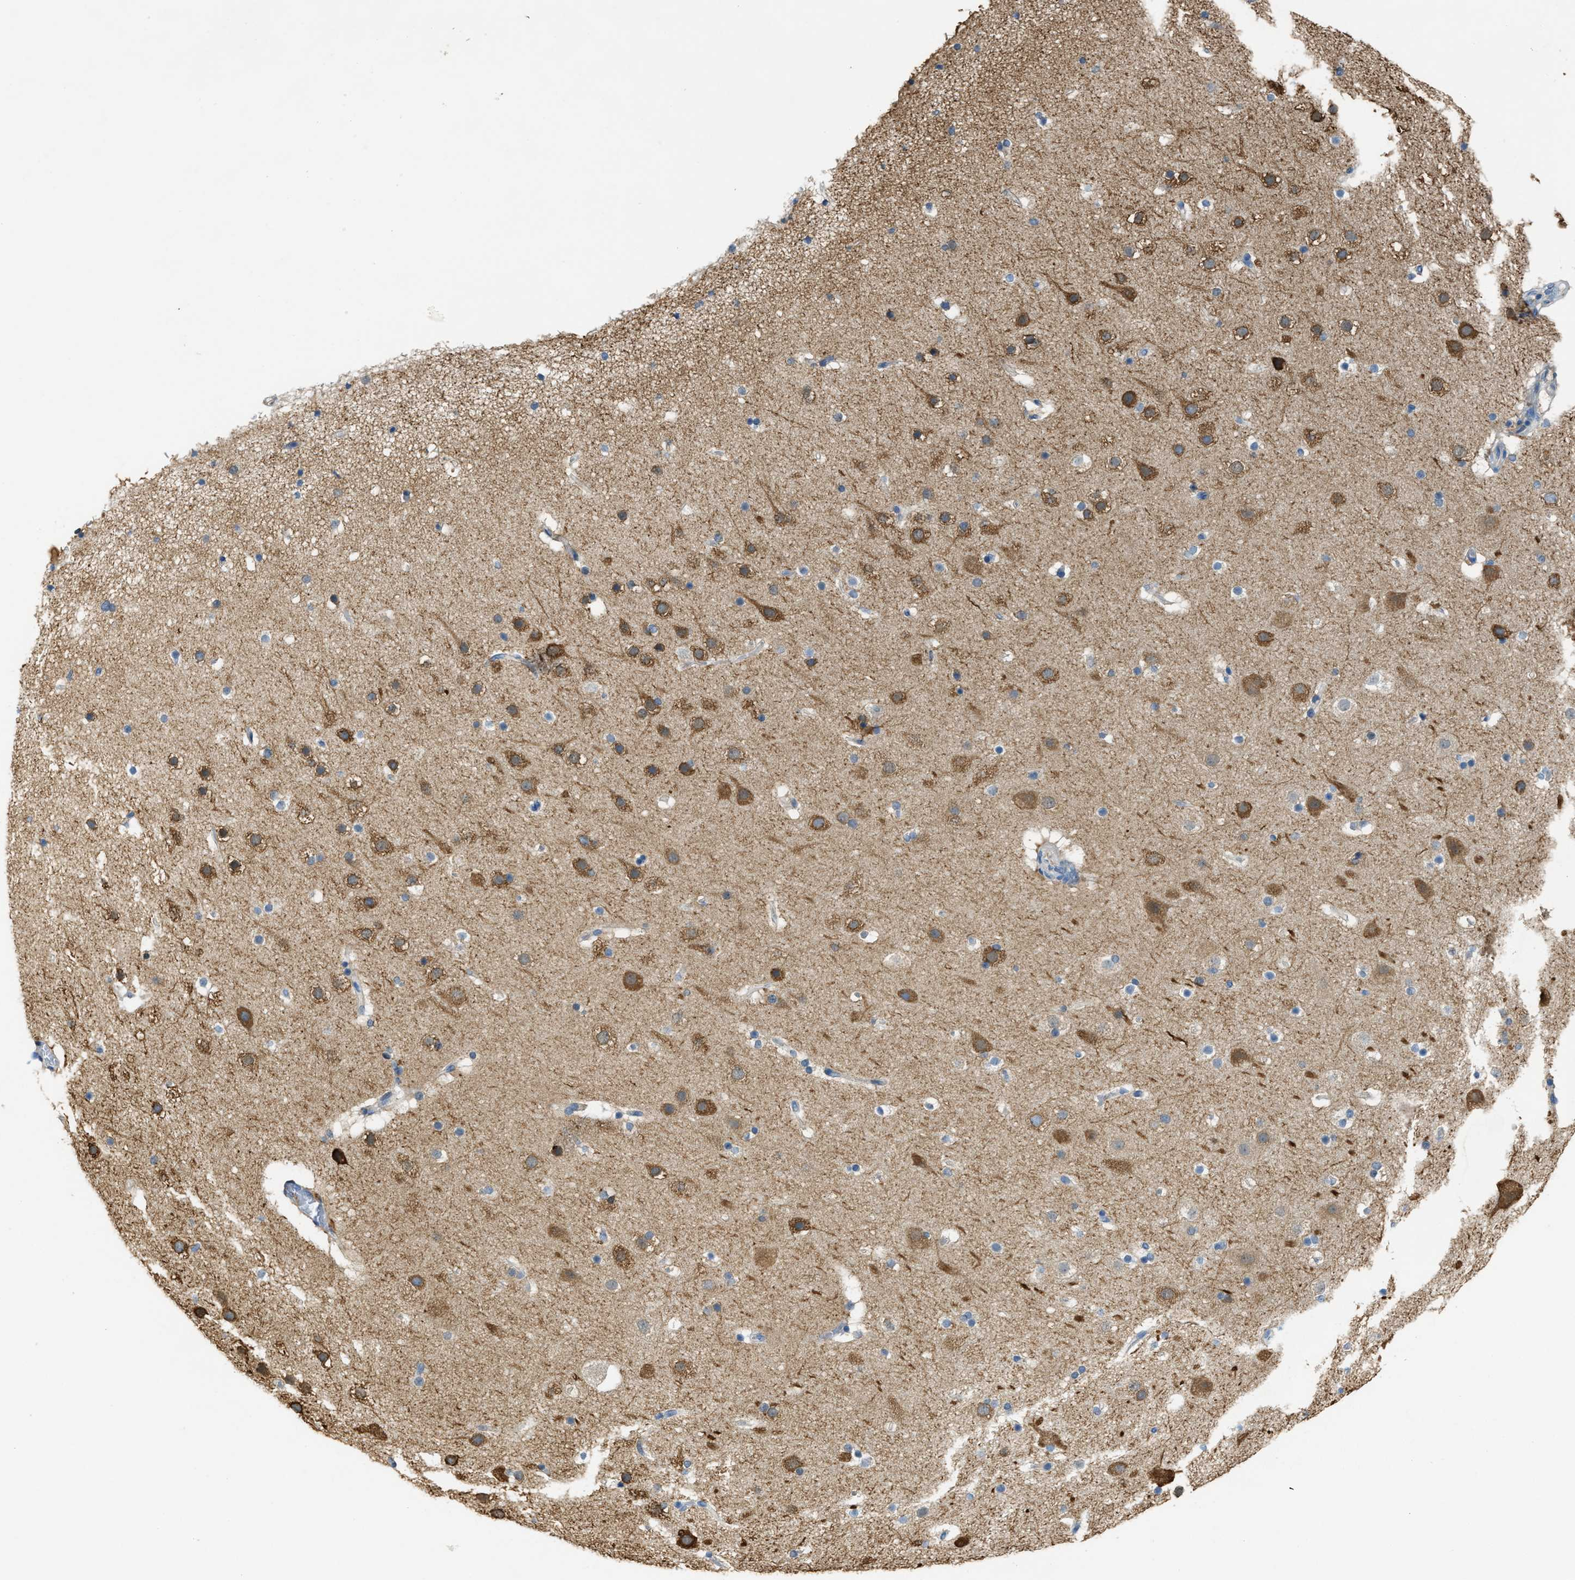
{"staining": {"intensity": "negative", "quantity": "none", "location": "none"}, "tissue": "cerebral cortex", "cell_type": "Endothelial cells", "image_type": "normal", "snomed": [{"axis": "morphology", "description": "Normal tissue, NOS"}, {"axis": "topography", "description": "Cerebral cortex"}], "caption": "Micrograph shows no protein expression in endothelial cells of normal cerebral cortex. Nuclei are stained in blue.", "gene": "KLHDC10", "patient": {"sex": "male", "age": 57}}